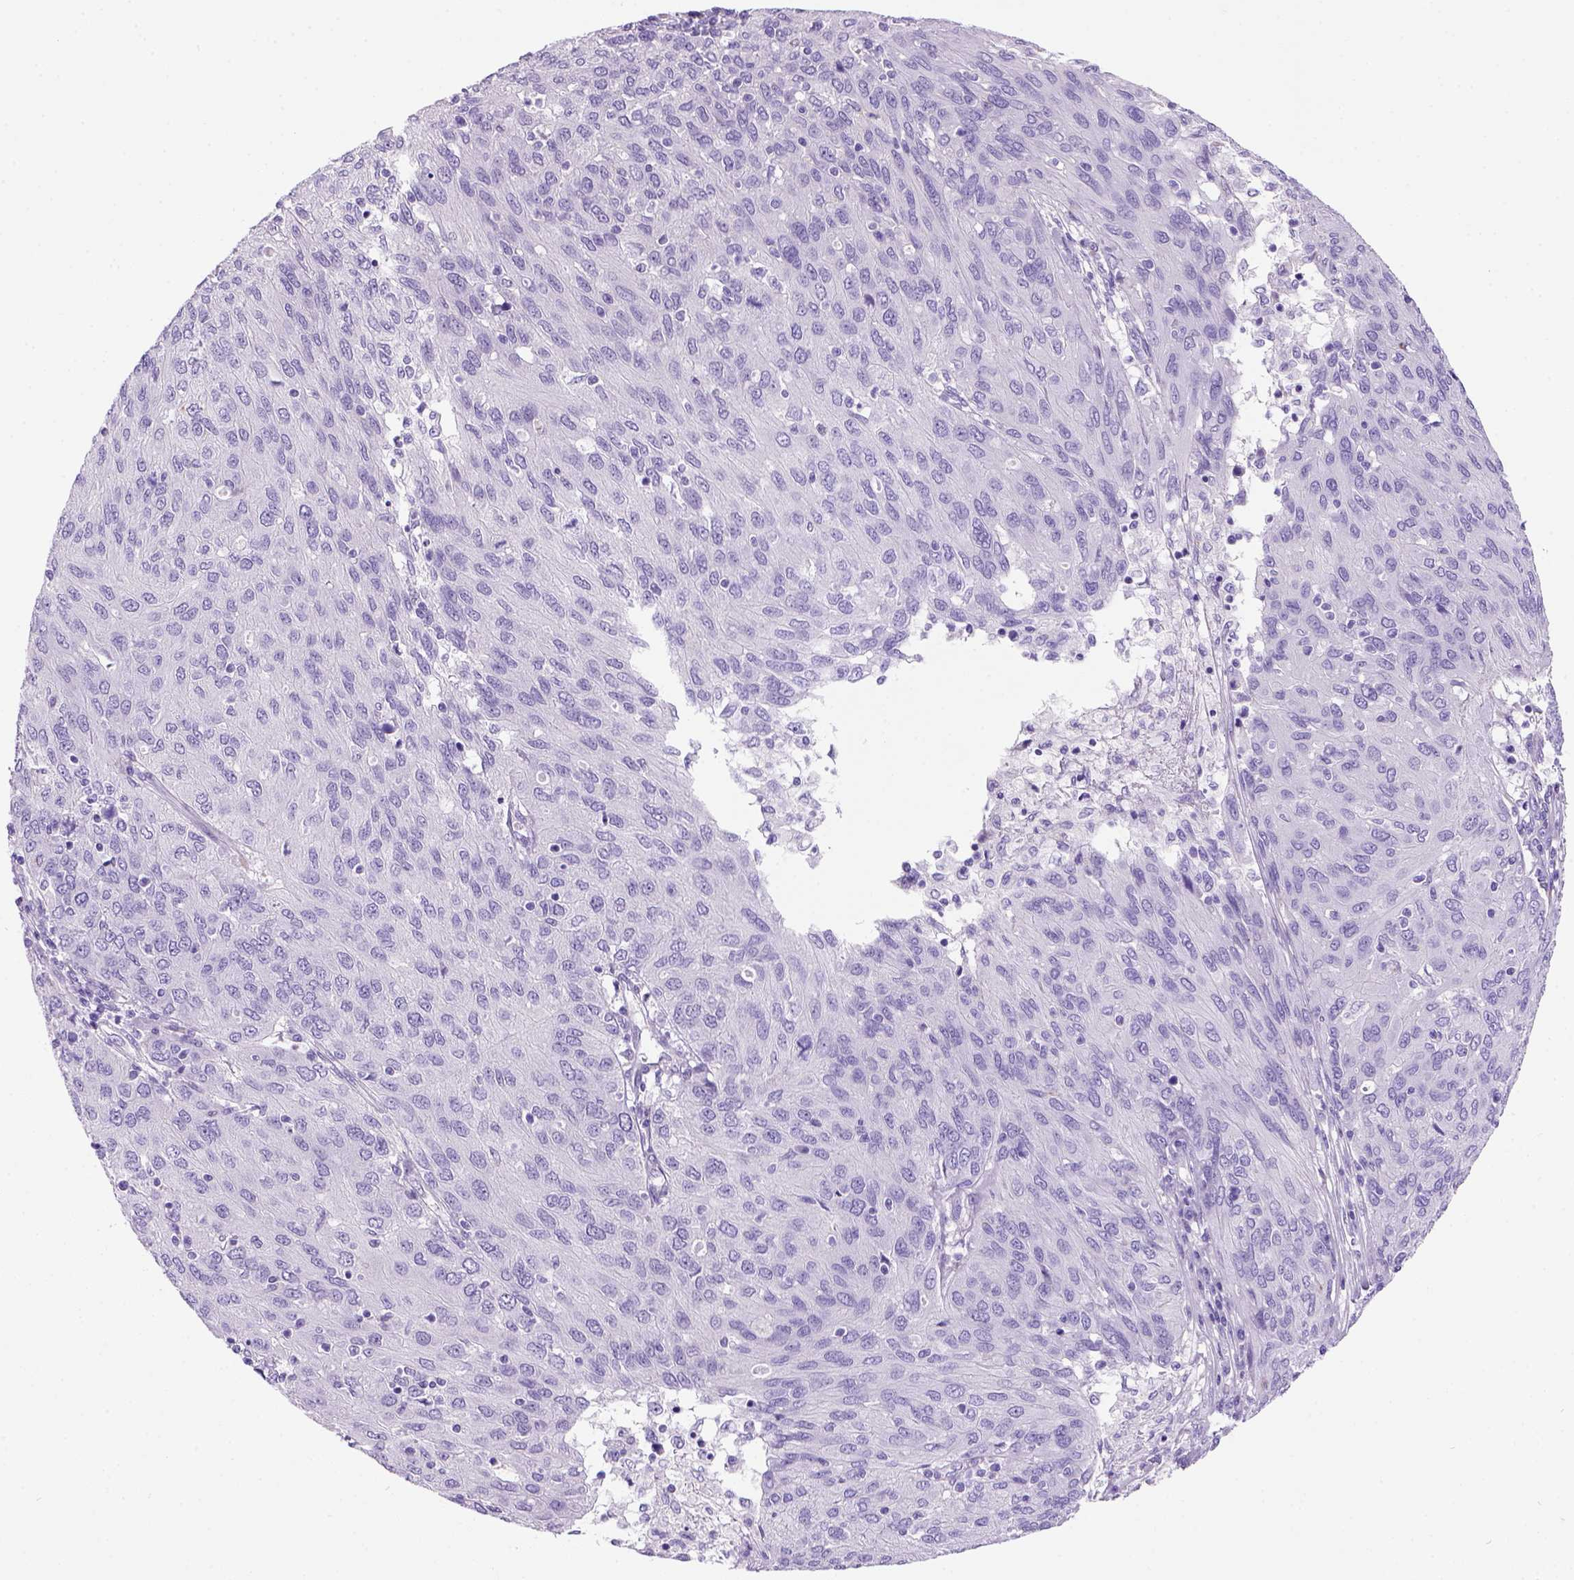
{"staining": {"intensity": "negative", "quantity": "none", "location": "none"}, "tissue": "ovarian cancer", "cell_type": "Tumor cells", "image_type": "cancer", "snomed": [{"axis": "morphology", "description": "Carcinoma, endometroid"}, {"axis": "topography", "description": "Ovary"}], "caption": "An immunohistochemistry micrograph of endometroid carcinoma (ovarian) is shown. There is no staining in tumor cells of endometroid carcinoma (ovarian).", "gene": "ARHGEF33", "patient": {"sex": "female", "age": 50}}